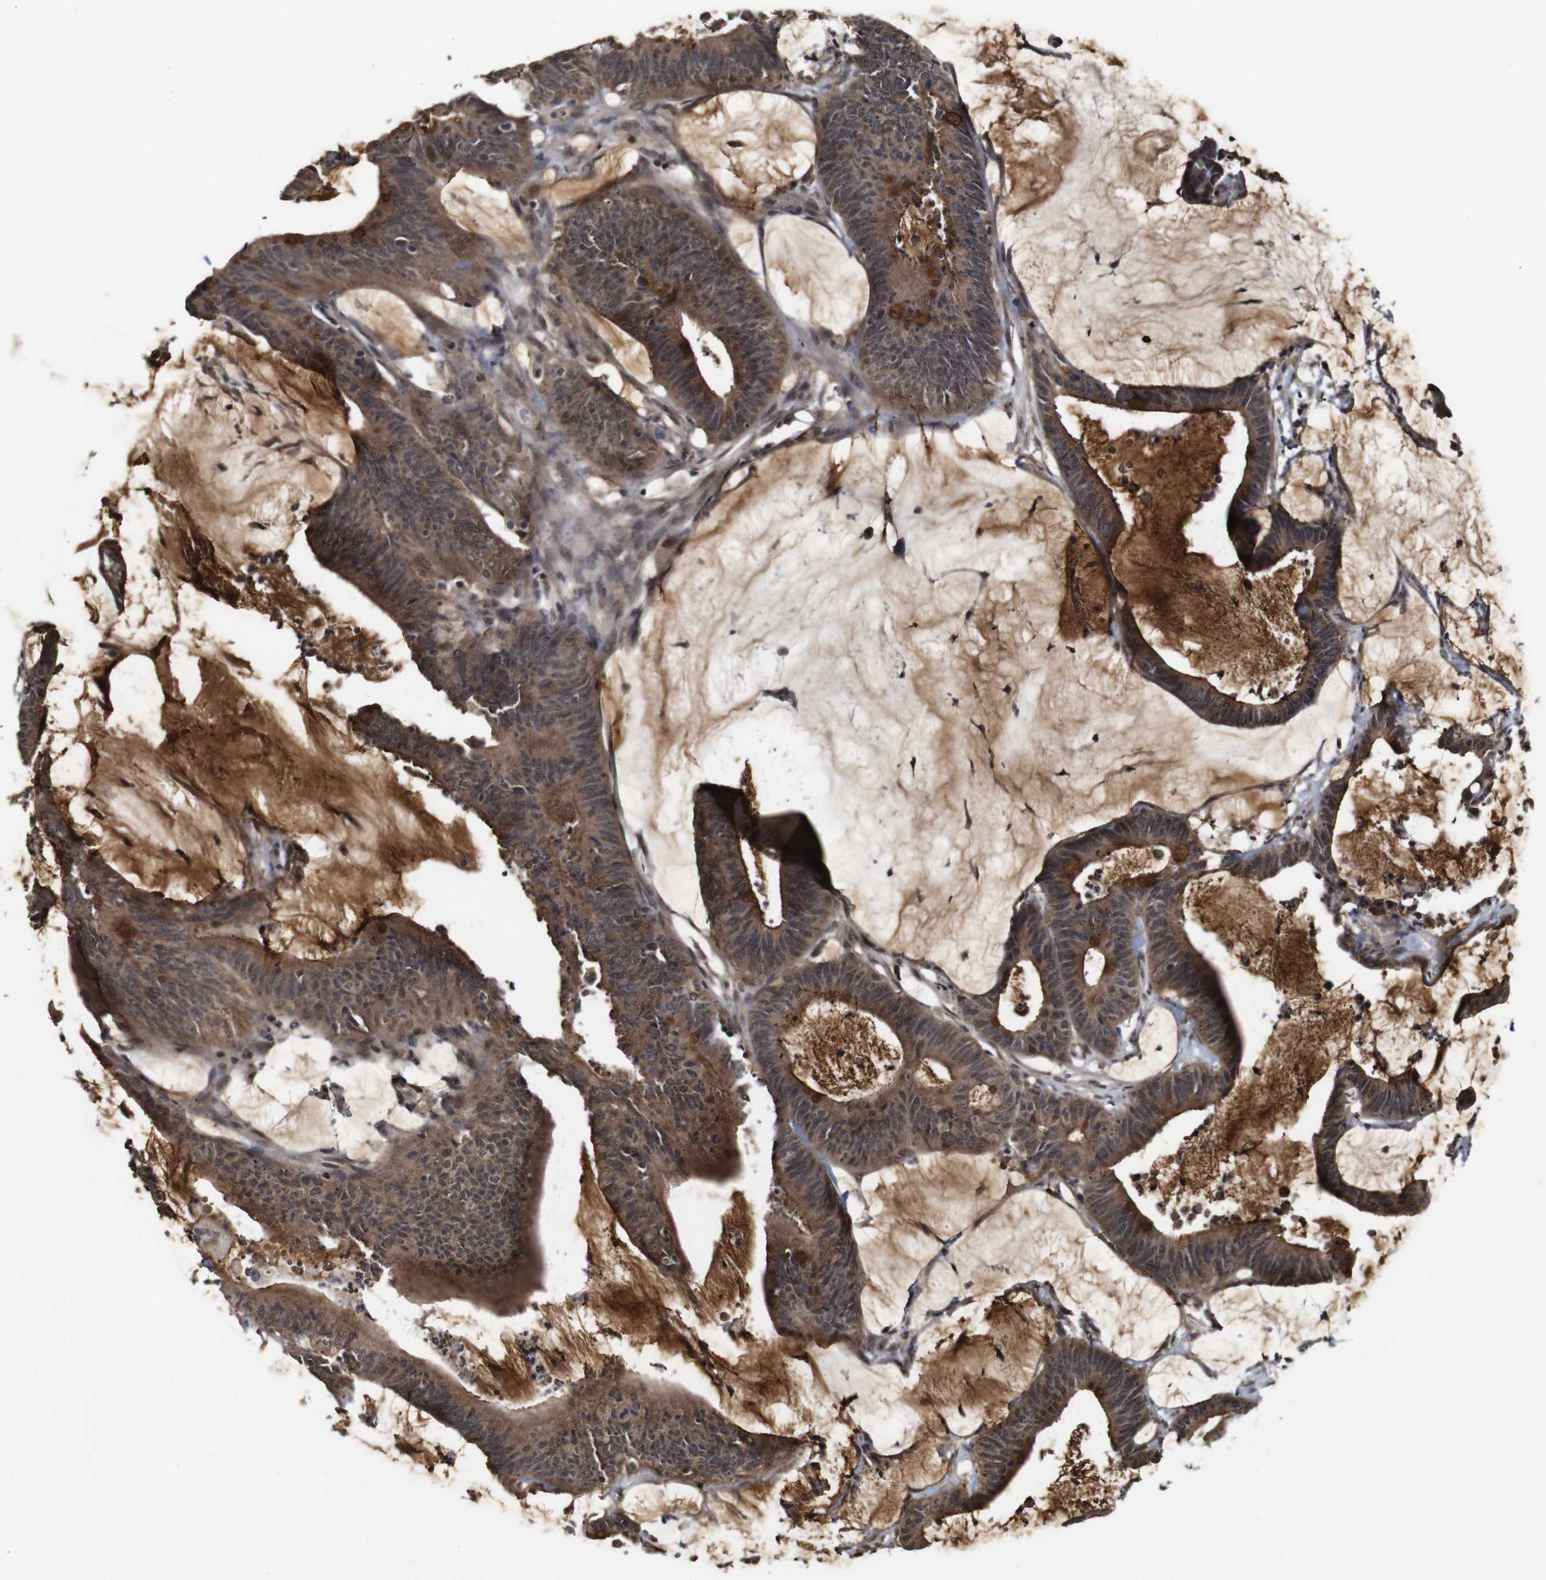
{"staining": {"intensity": "moderate", "quantity": ">75%", "location": "cytoplasmic/membranous"}, "tissue": "colorectal cancer", "cell_type": "Tumor cells", "image_type": "cancer", "snomed": [{"axis": "morphology", "description": "Adenocarcinoma, NOS"}, {"axis": "topography", "description": "Rectum"}], "caption": "Immunohistochemical staining of colorectal cancer reveals moderate cytoplasmic/membranous protein expression in approximately >75% of tumor cells.", "gene": "NANOS1", "patient": {"sex": "female", "age": 66}}